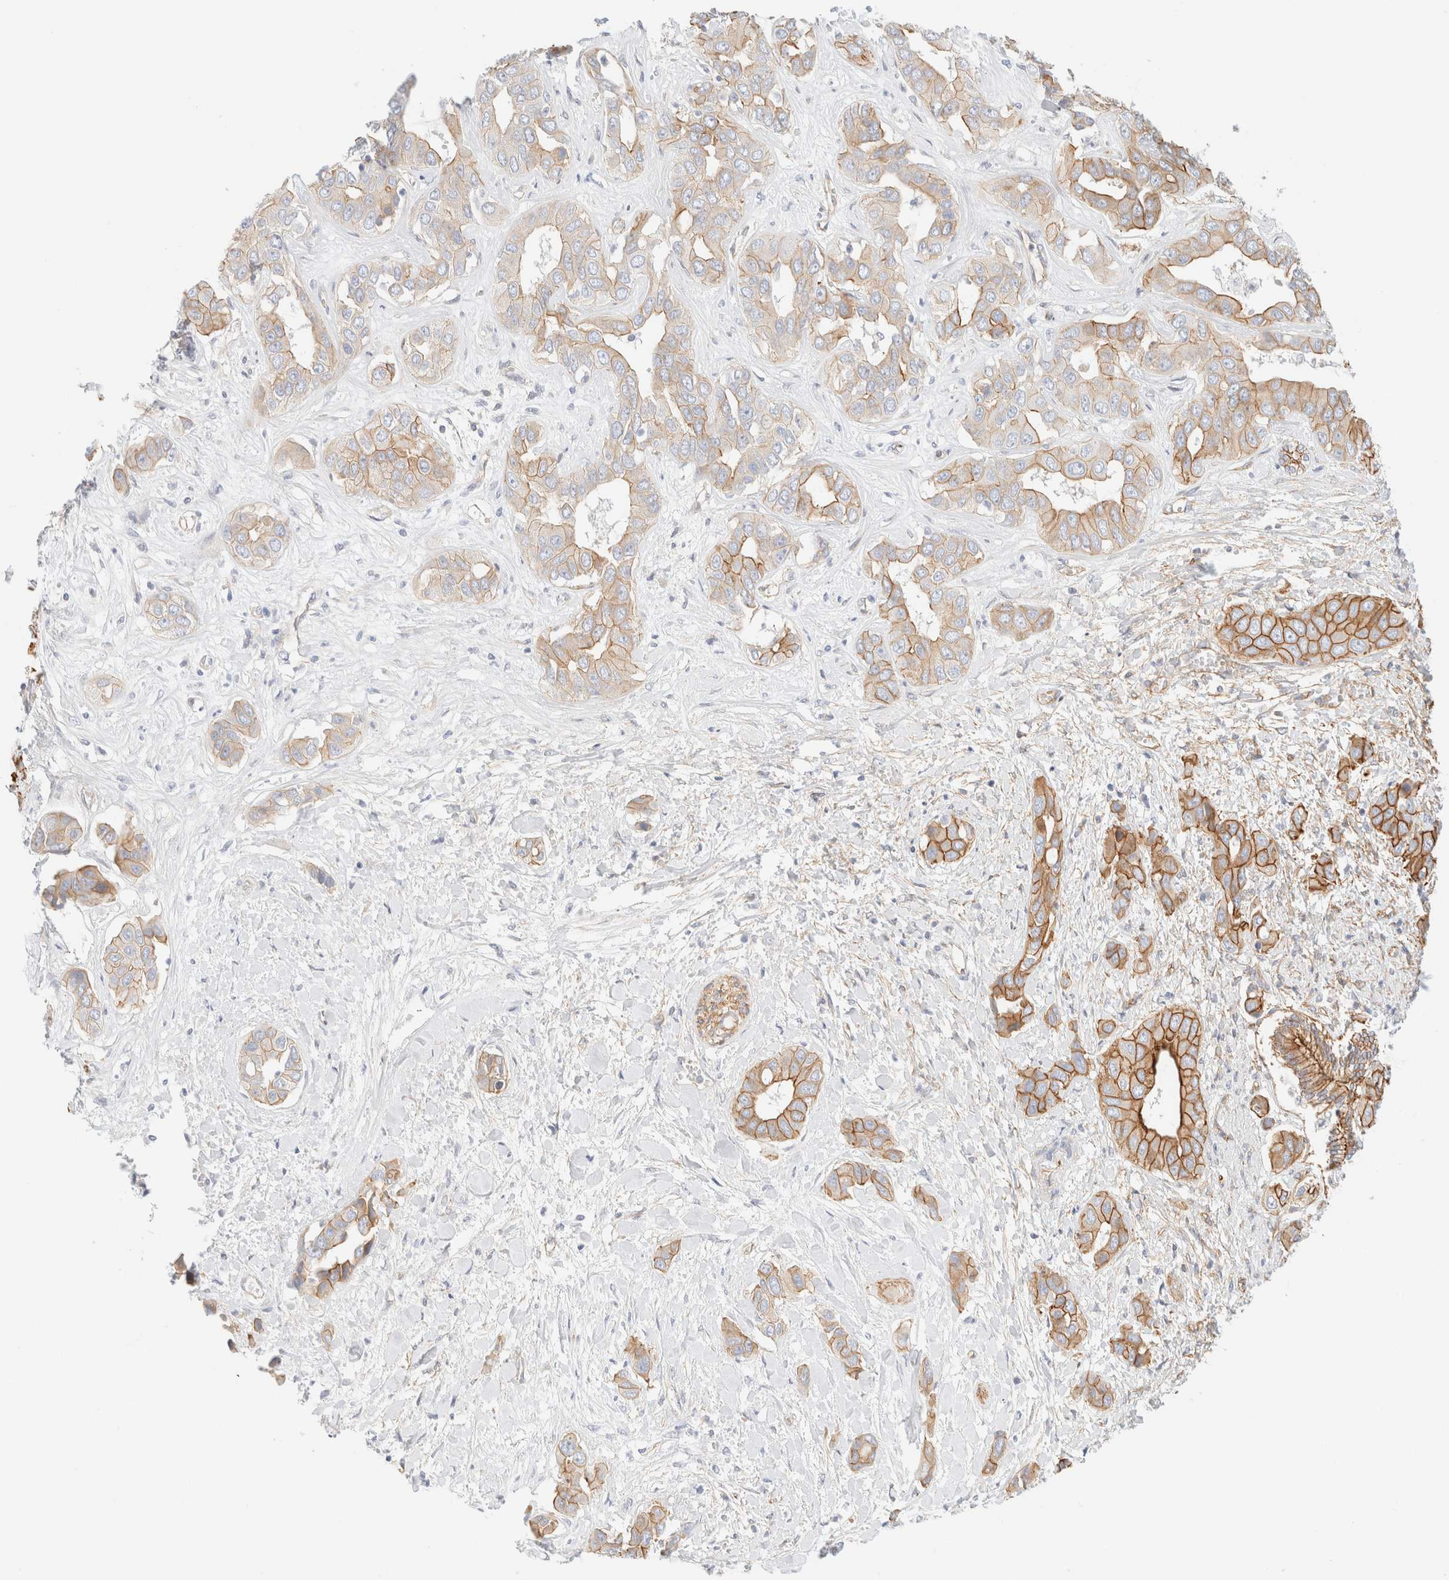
{"staining": {"intensity": "moderate", "quantity": "25%-75%", "location": "cytoplasmic/membranous"}, "tissue": "liver cancer", "cell_type": "Tumor cells", "image_type": "cancer", "snomed": [{"axis": "morphology", "description": "Cholangiocarcinoma"}, {"axis": "topography", "description": "Liver"}], "caption": "This photomicrograph reveals cholangiocarcinoma (liver) stained with immunohistochemistry (IHC) to label a protein in brown. The cytoplasmic/membranous of tumor cells show moderate positivity for the protein. Nuclei are counter-stained blue.", "gene": "CYB5R4", "patient": {"sex": "female", "age": 52}}